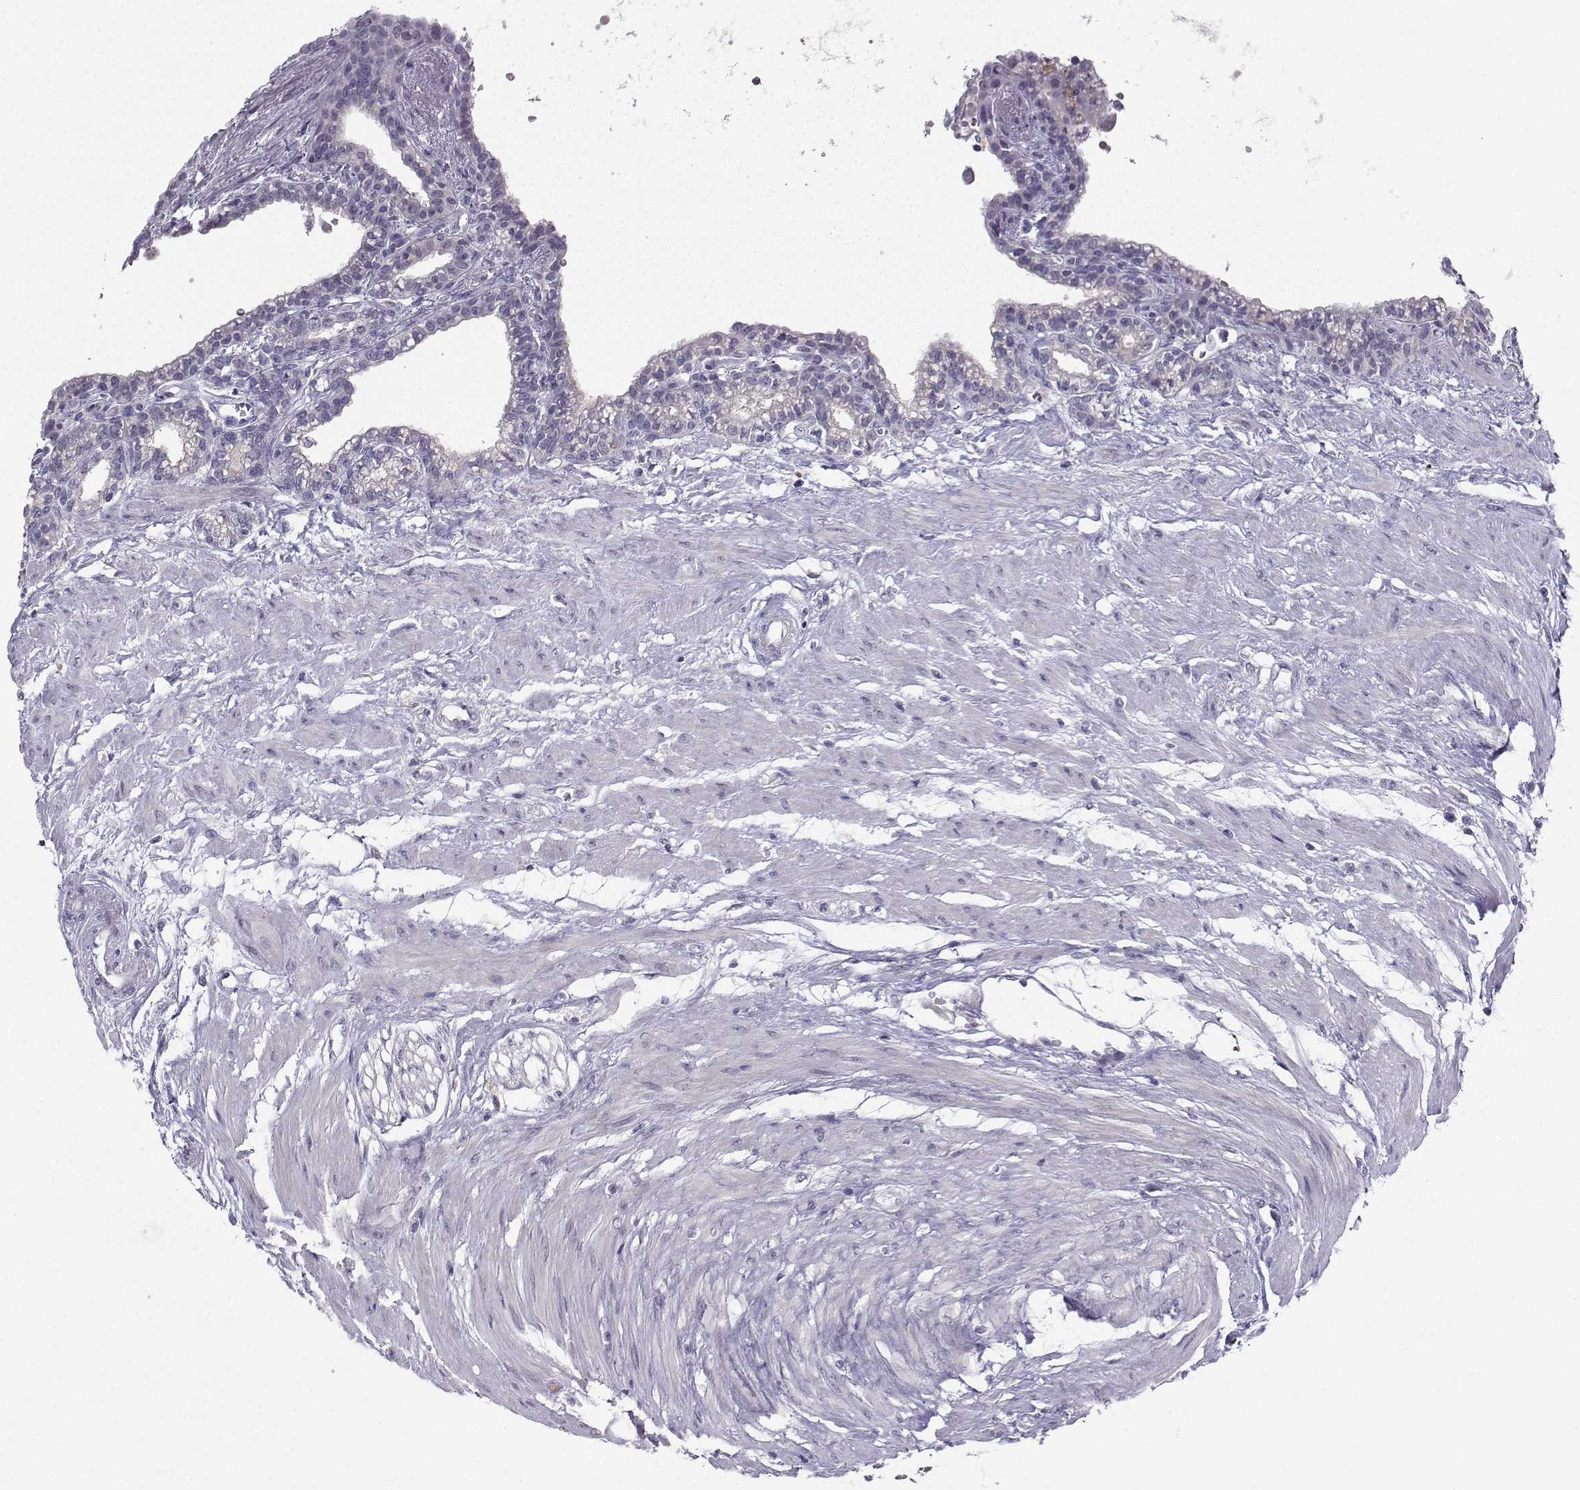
{"staining": {"intensity": "negative", "quantity": "none", "location": "none"}, "tissue": "seminal vesicle", "cell_type": "Glandular cells", "image_type": "normal", "snomed": [{"axis": "morphology", "description": "Normal tissue, NOS"}, {"axis": "morphology", "description": "Urothelial carcinoma, NOS"}, {"axis": "topography", "description": "Urinary bladder"}, {"axis": "topography", "description": "Seminal veicle"}], "caption": "Glandular cells show no significant protein staining in unremarkable seminal vesicle. (DAB (3,3'-diaminobenzidine) IHC visualized using brightfield microscopy, high magnification).", "gene": "CALY", "patient": {"sex": "male", "age": 76}}